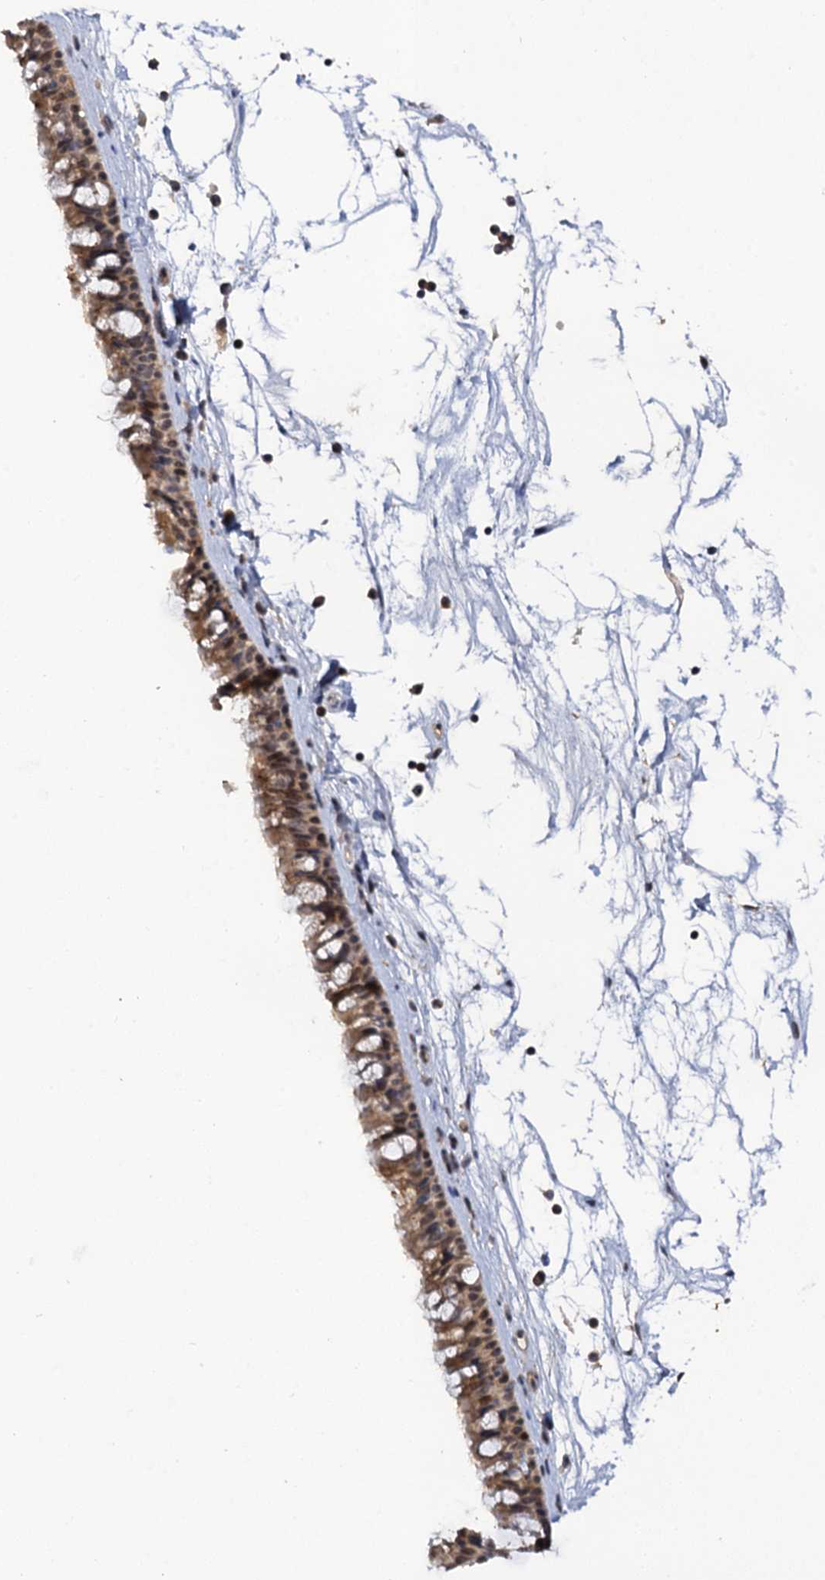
{"staining": {"intensity": "moderate", "quantity": ">75%", "location": "cytoplasmic/membranous,nuclear"}, "tissue": "nasopharynx", "cell_type": "Respiratory epithelial cells", "image_type": "normal", "snomed": [{"axis": "morphology", "description": "Normal tissue, NOS"}, {"axis": "topography", "description": "Nasopharynx"}], "caption": "Protein expression analysis of unremarkable nasopharynx displays moderate cytoplasmic/membranous,nuclear positivity in approximately >75% of respiratory epithelial cells.", "gene": "ZAR1L", "patient": {"sex": "male", "age": 64}}